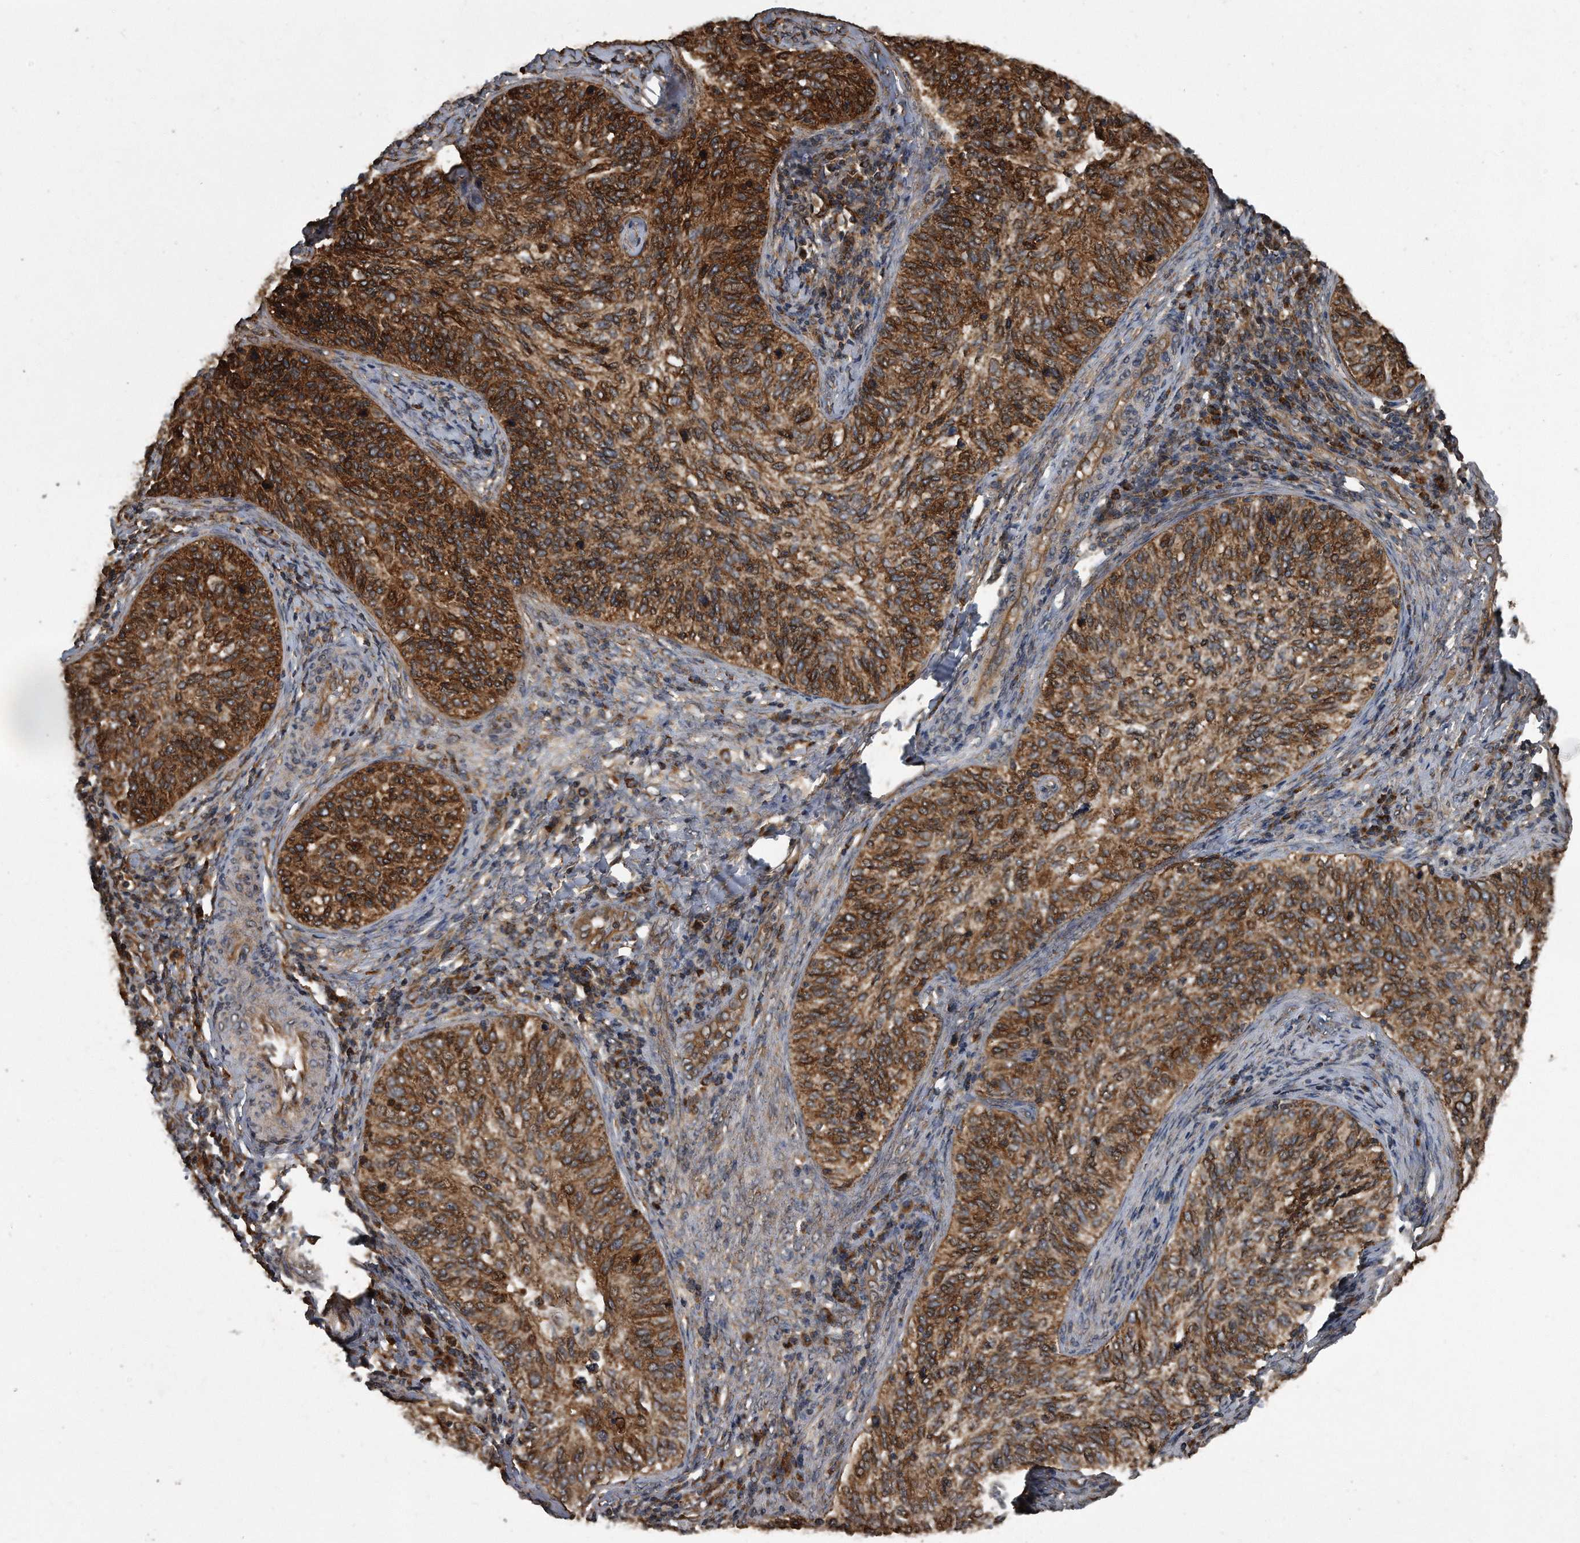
{"staining": {"intensity": "strong", "quantity": ">75%", "location": "cytoplasmic/membranous"}, "tissue": "cervical cancer", "cell_type": "Tumor cells", "image_type": "cancer", "snomed": [{"axis": "morphology", "description": "Squamous cell carcinoma, NOS"}, {"axis": "topography", "description": "Cervix"}], "caption": "Immunohistochemistry (IHC) (DAB) staining of human cervical cancer demonstrates strong cytoplasmic/membranous protein positivity in about >75% of tumor cells.", "gene": "FAM136A", "patient": {"sex": "female", "age": 30}}